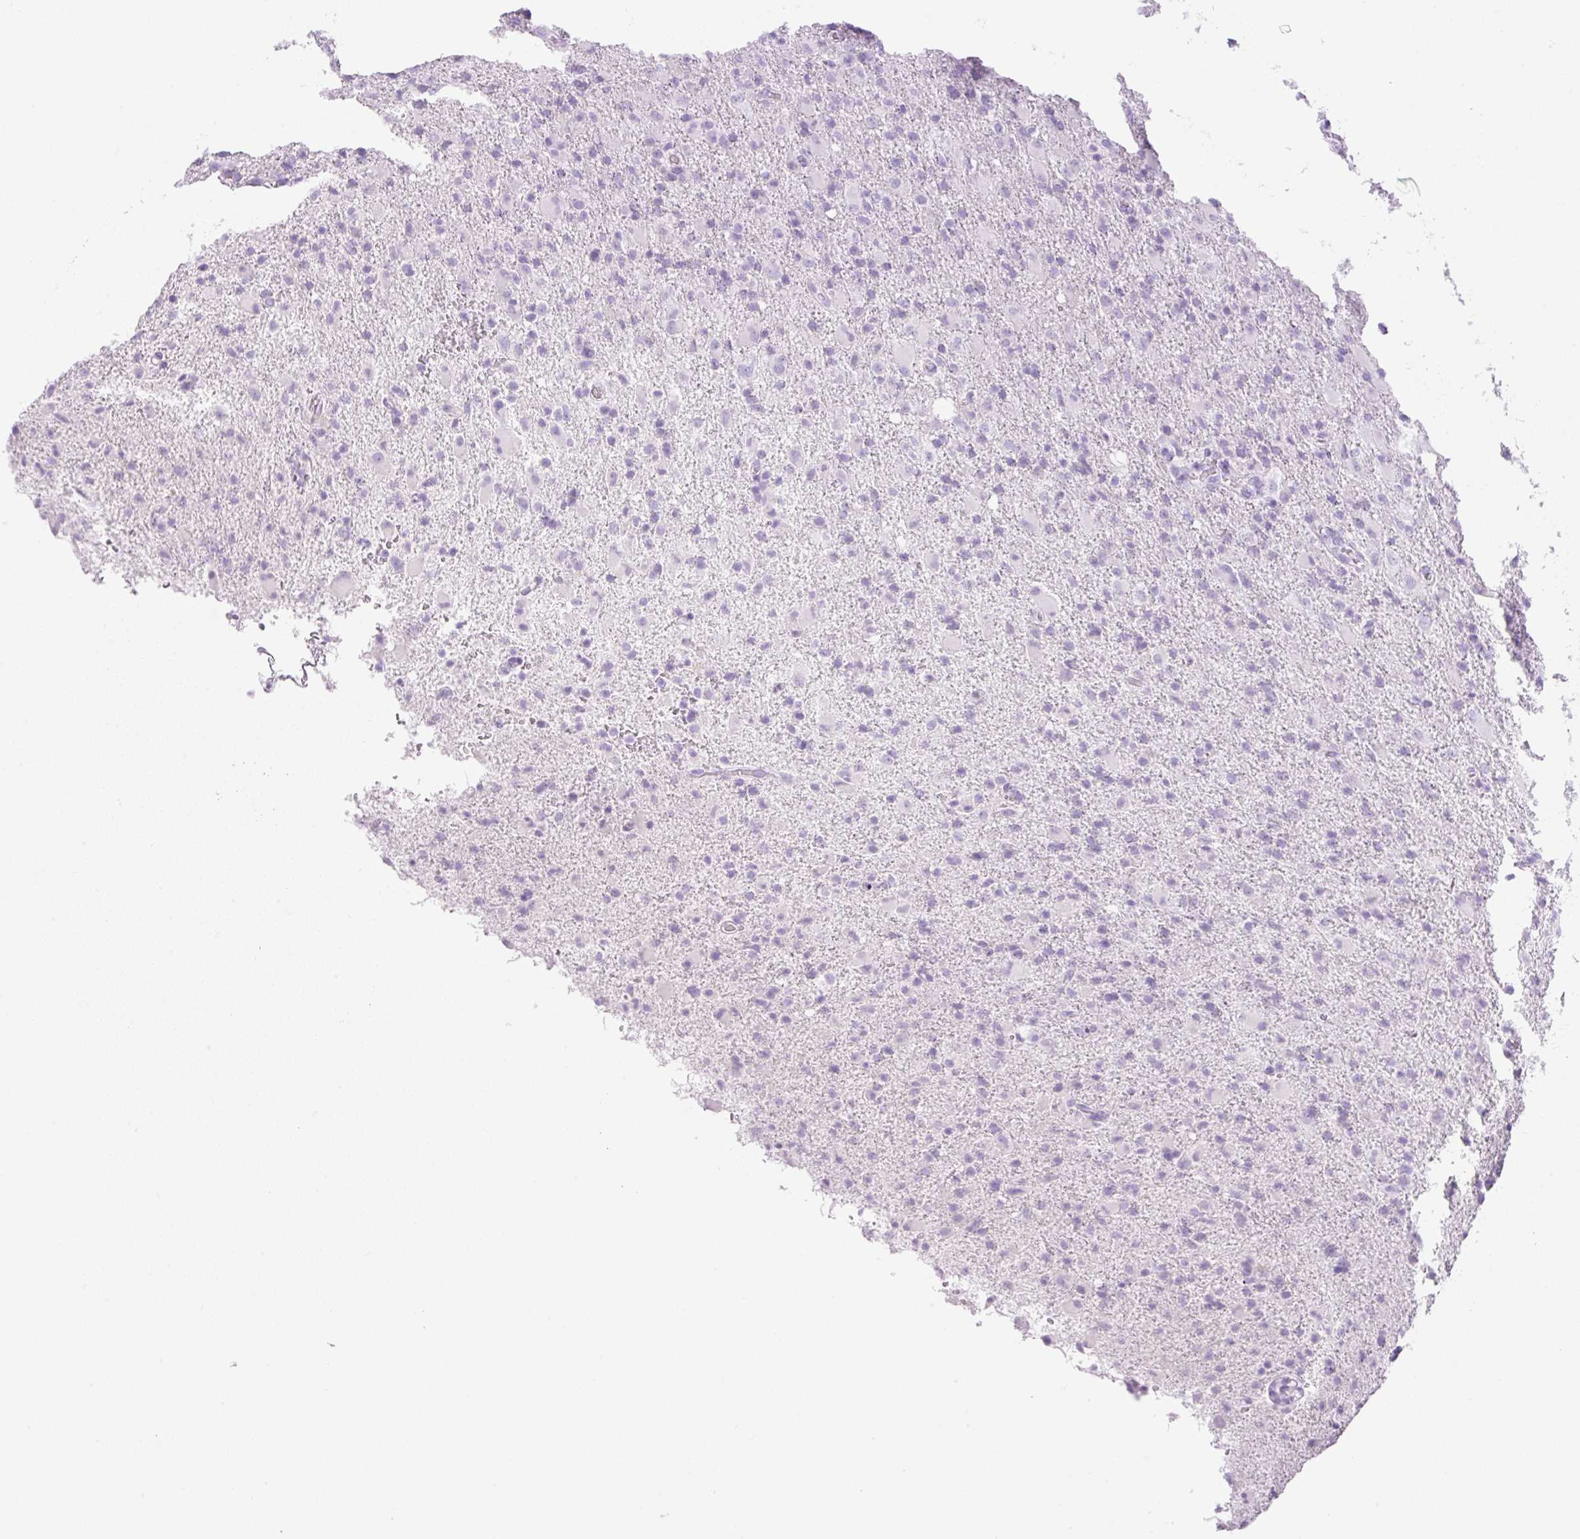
{"staining": {"intensity": "negative", "quantity": "none", "location": "none"}, "tissue": "glioma", "cell_type": "Tumor cells", "image_type": "cancer", "snomed": [{"axis": "morphology", "description": "Glioma, malignant, Low grade"}, {"axis": "topography", "description": "Brain"}], "caption": "Protein analysis of glioma reveals no significant staining in tumor cells. (DAB immunohistochemistry, high magnification).", "gene": "PALM3", "patient": {"sex": "male", "age": 65}}